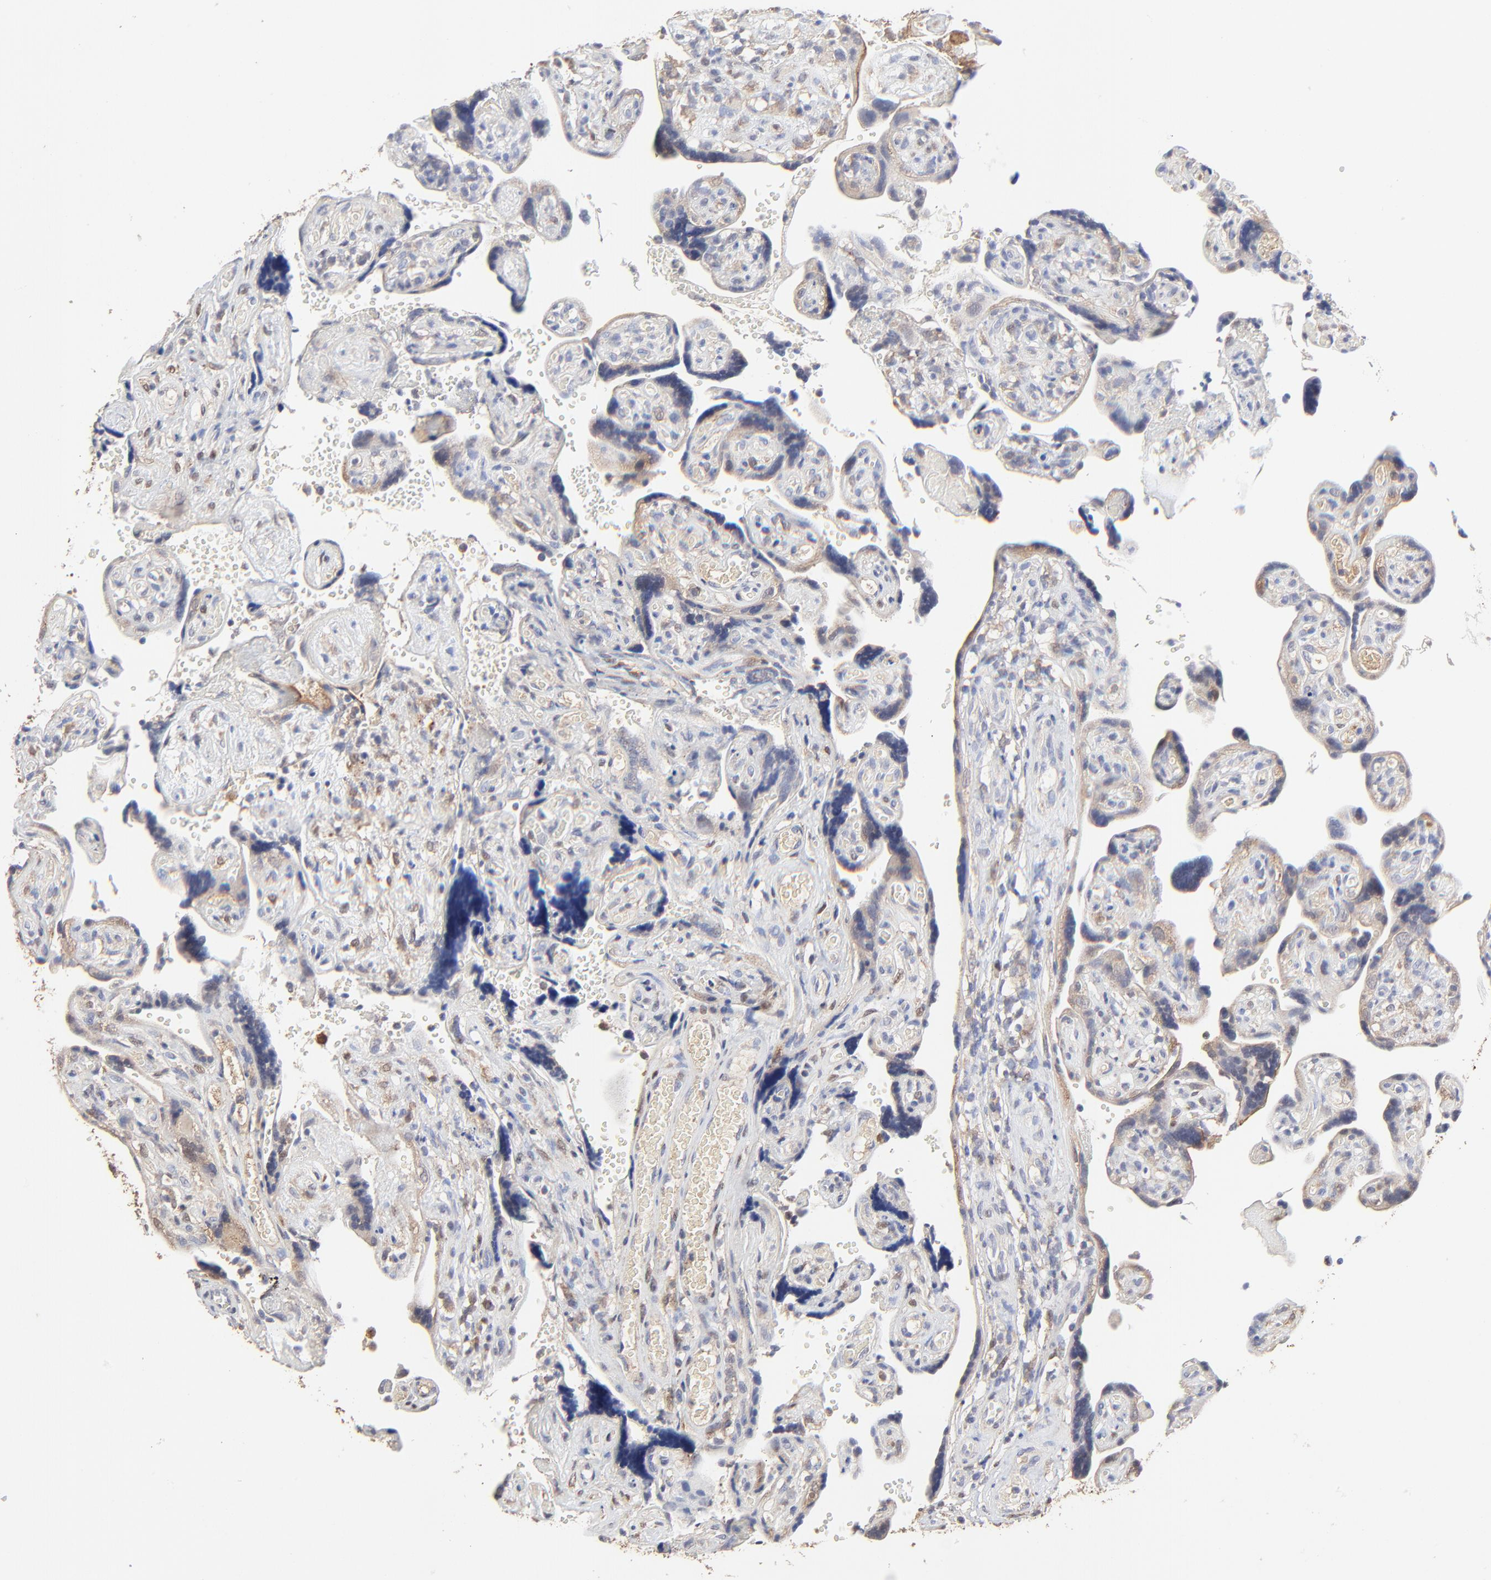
{"staining": {"intensity": "moderate", "quantity": ">75%", "location": "cytoplasmic/membranous"}, "tissue": "placenta", "cell_type": "Trophoblastic cells", "image_type": "normal", "snomed": [{"axis": "morphology", "description": "Normal tissue, NOS"}, {"axis": "topography", "description": "Placenta"}], "caption": "IHC photomicrograph of normal placenta stained for a protein (brown), which demonstrates medium levels of moderate cytoplasmic/membranous expression in approximately >75% of trophoblastic cells.", "gene": "LGALS3", "patient": {"sex": "female", "age": 30}}